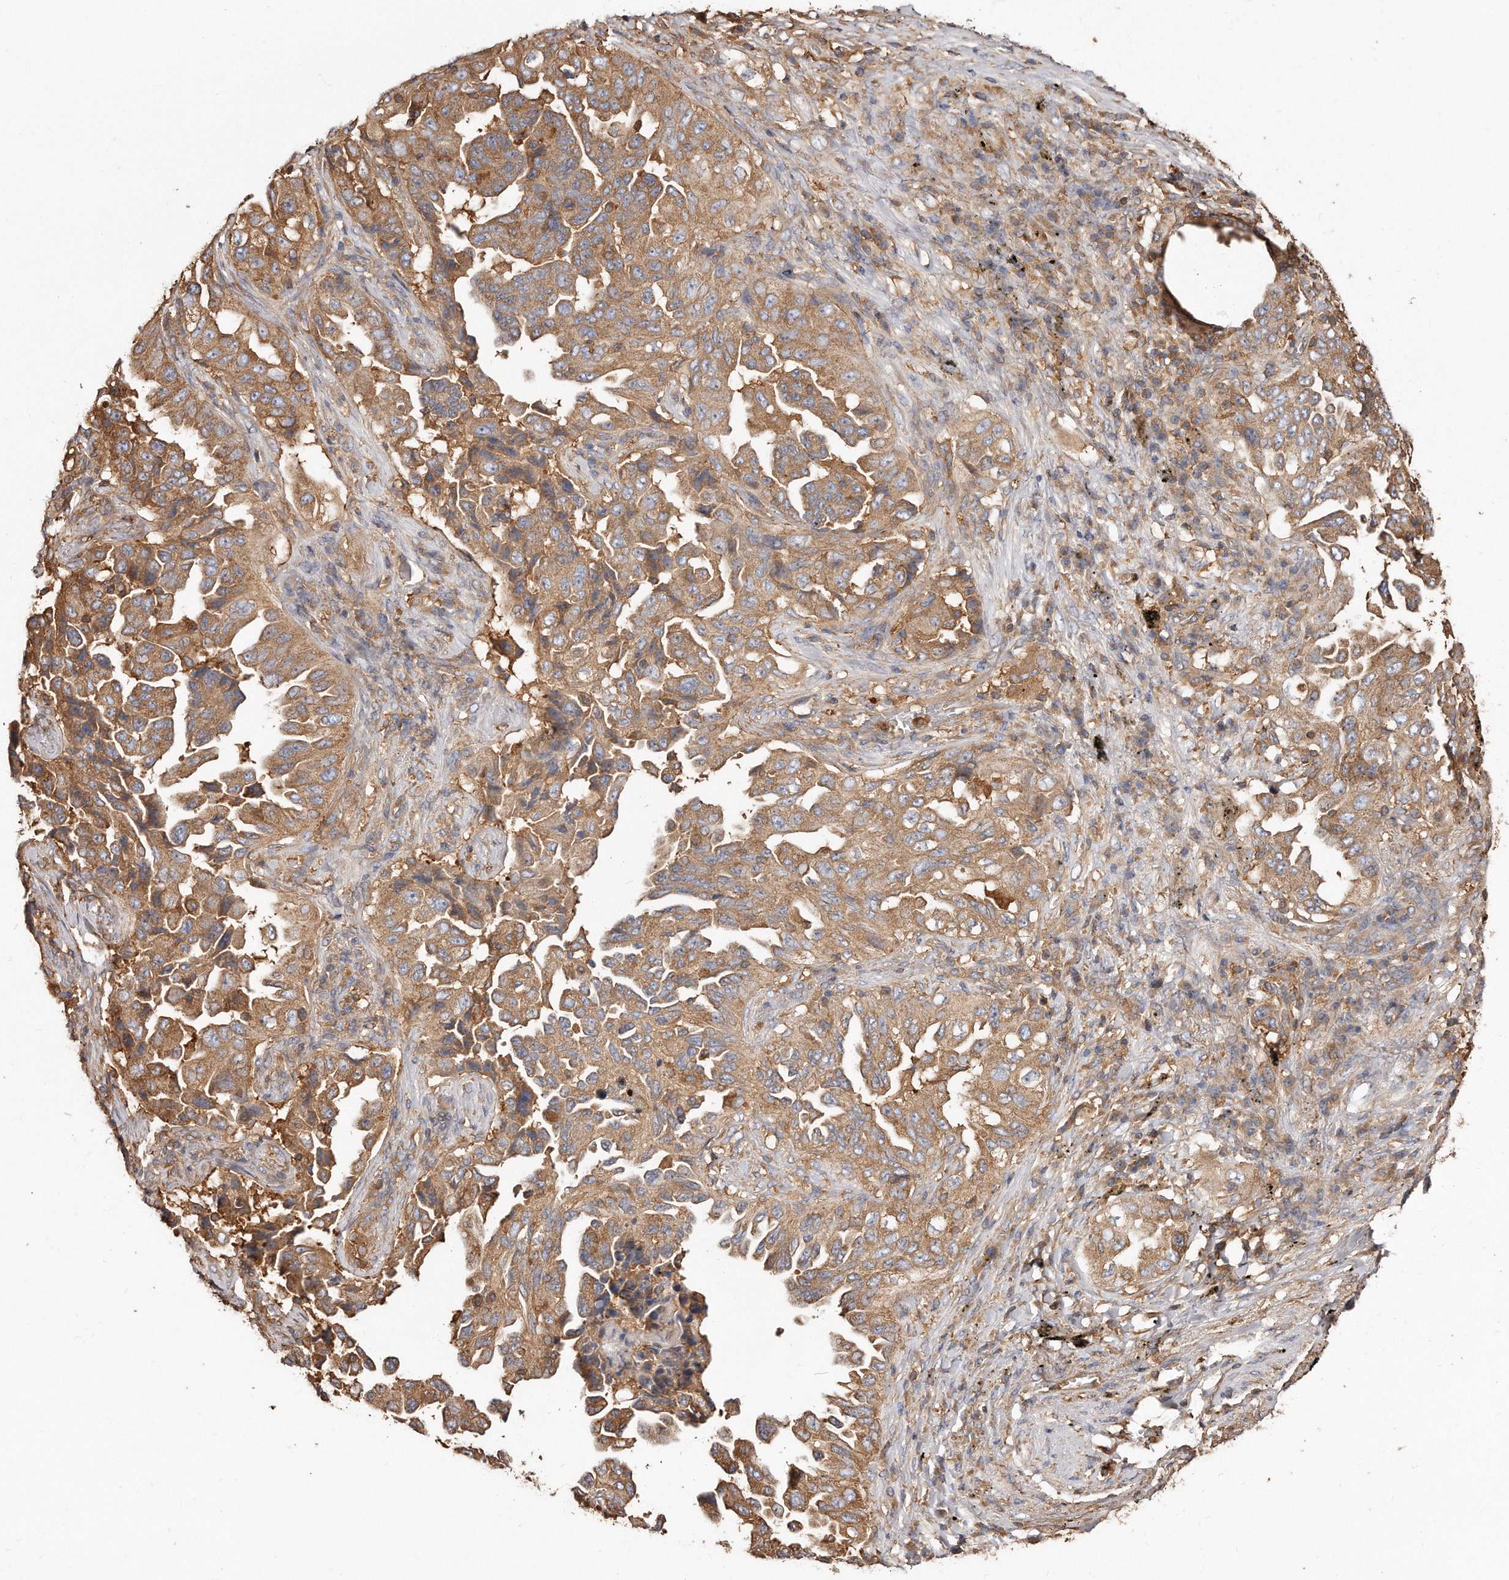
{"staining": {"intensity": "moderate", "quantity": ">75%", "location": "cytoplasmic/membranous"}, "tissue": "lung cancer", "cell_type": "Tumor cells", "image_type": "cancer", "snomed": [{"axis": "morphology", "description": "Adenocarcinoma, NOS"}, {"axis": "topography", "description": "Lung"}], "caption": "Tumor cells demonstrate moderate cytoplasmic/membranous expression in approximately >75% of cells in lung cancer.", "gene": "CAP1", "patient": {"sex": "female", "age": 51}}